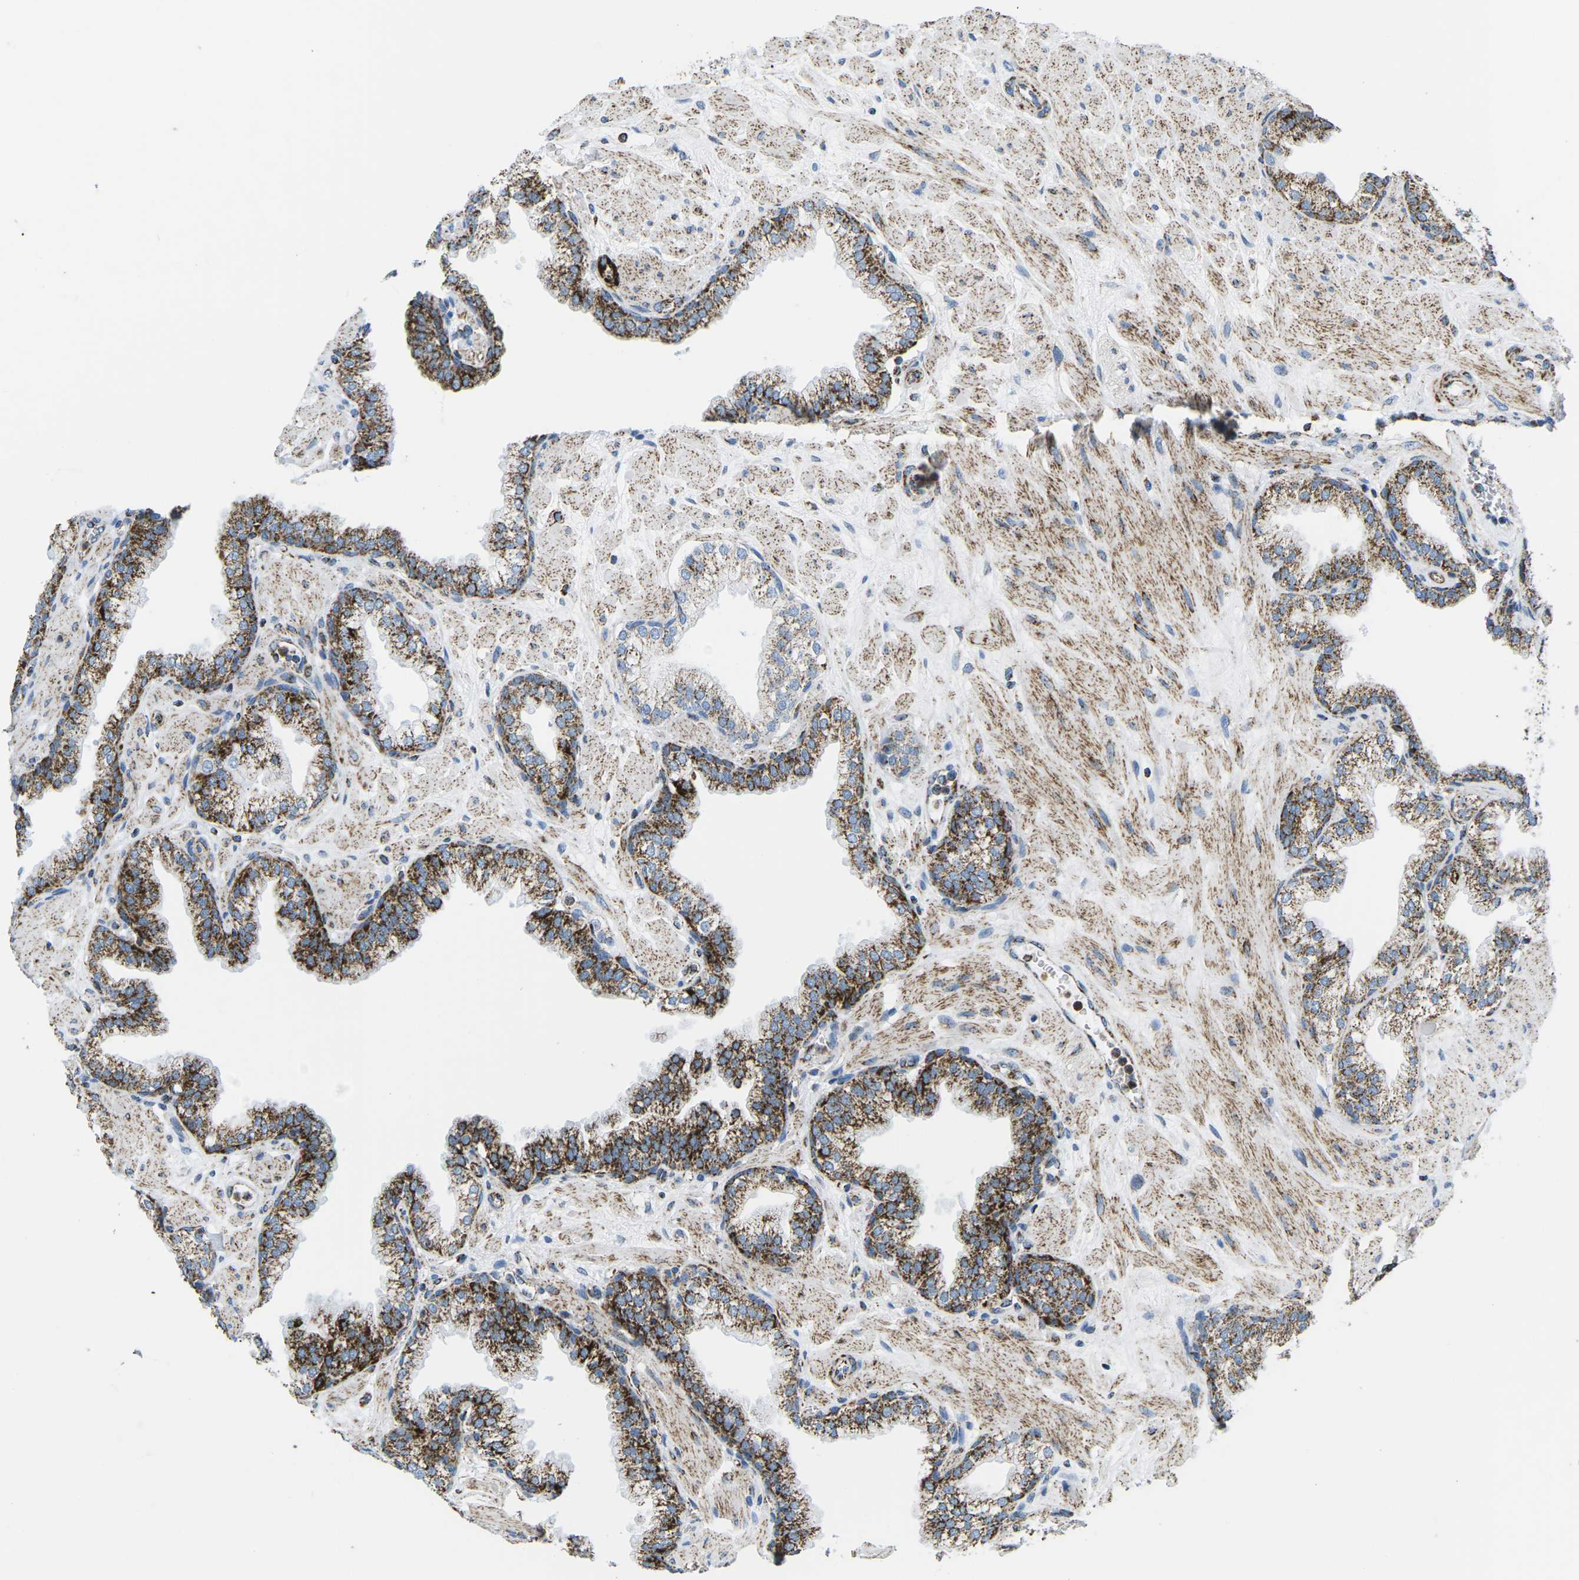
{"staining": {"intensity": "strong", "quantity": ">75%", "location": "cytoplasmic/membranous"}, "tissue": "prostate", "cell_type": "Glandular cells", "image_type": "normal", "snomed": [{"axis": "morphology", "description": "Normal tissue, NOS"}, {"axis": "morphology", "description": "Urothelial carcinoma, Low grade"}, {"axis": "topography", "description": "Urinary bladder"}, {"axis": "topography", "description": "Prostate"}], "caption": "Protein expression analysis of unremarkable prostate exhibits strong cytoplasmic/membranous expression in about >75% of glandular cells. The protein is stained brown, and the nuclei are stained in blue (DAB (3,3'-diaminobenzidine) IHC with brightfield microscopy, high magnification).", "gene": "COX6C", "patient": {"sex": "male", "age": 60}}